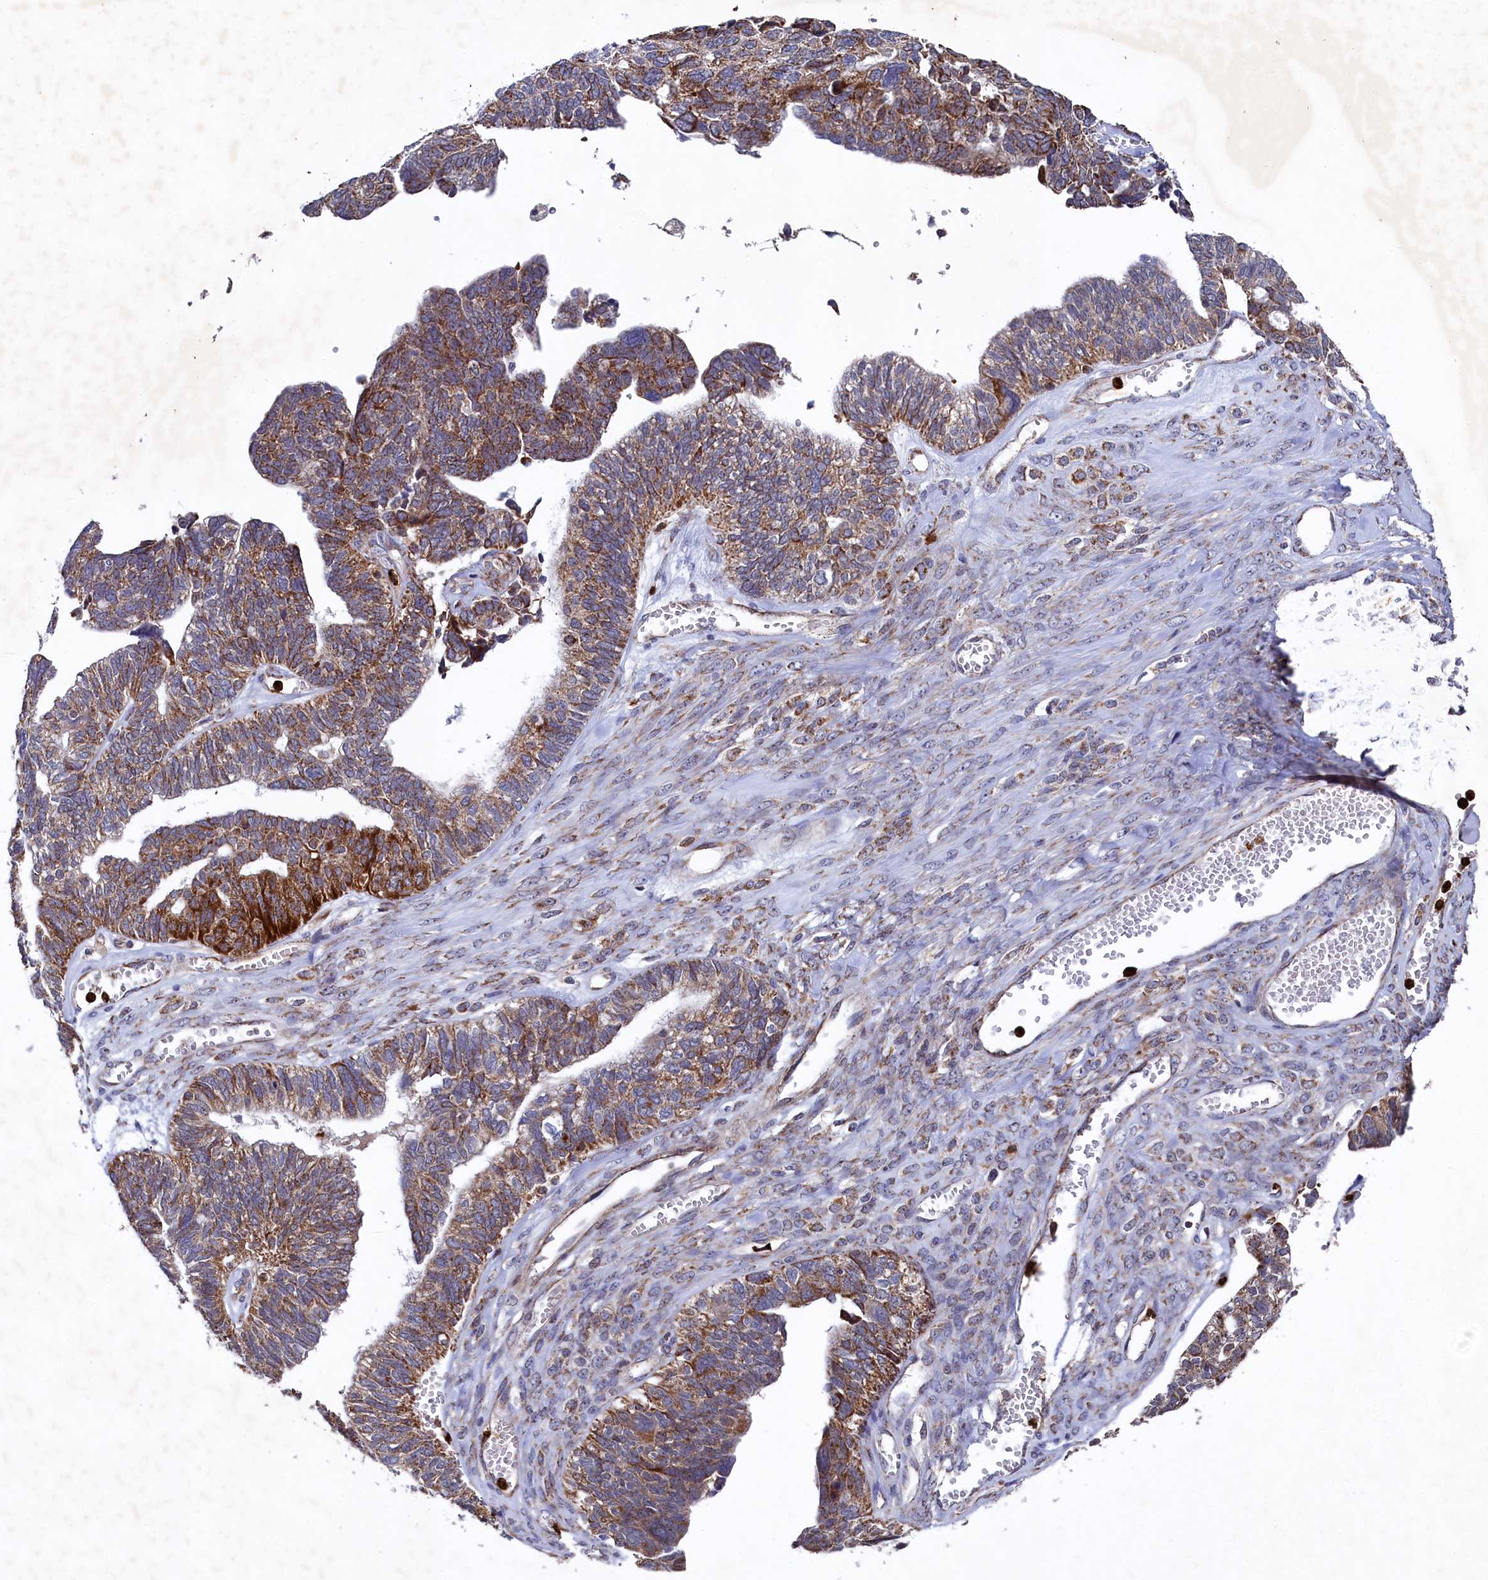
{"staining": {"intensity": "moderate", "quantity": "25%-75%", "location": "cytoplasmic/membranous"}, "tissue": "ovarian cancer", "cell_type": "Tumor cells", "image_type": "cancer", "snomed": [{"axis": "morphology", "description": "Cystadenocarcinoma, serous, NOS"}, {"axis": "topography", "description": "Ovary"}], "caption": "Immunohistochemistry photomicrograph of neoplastic tissue: serous cystadenocarcinoma (ovarian) stained using immunohistochemistry demonstrates medium levels of moderate protein expression localized specifically in the cytoplasmic/membranous of tumor cells, appearing as a cytoplasmic/membranous brown color.", "gene": "CHCHD1", "patient": {"sex": "female", "age": 79}}